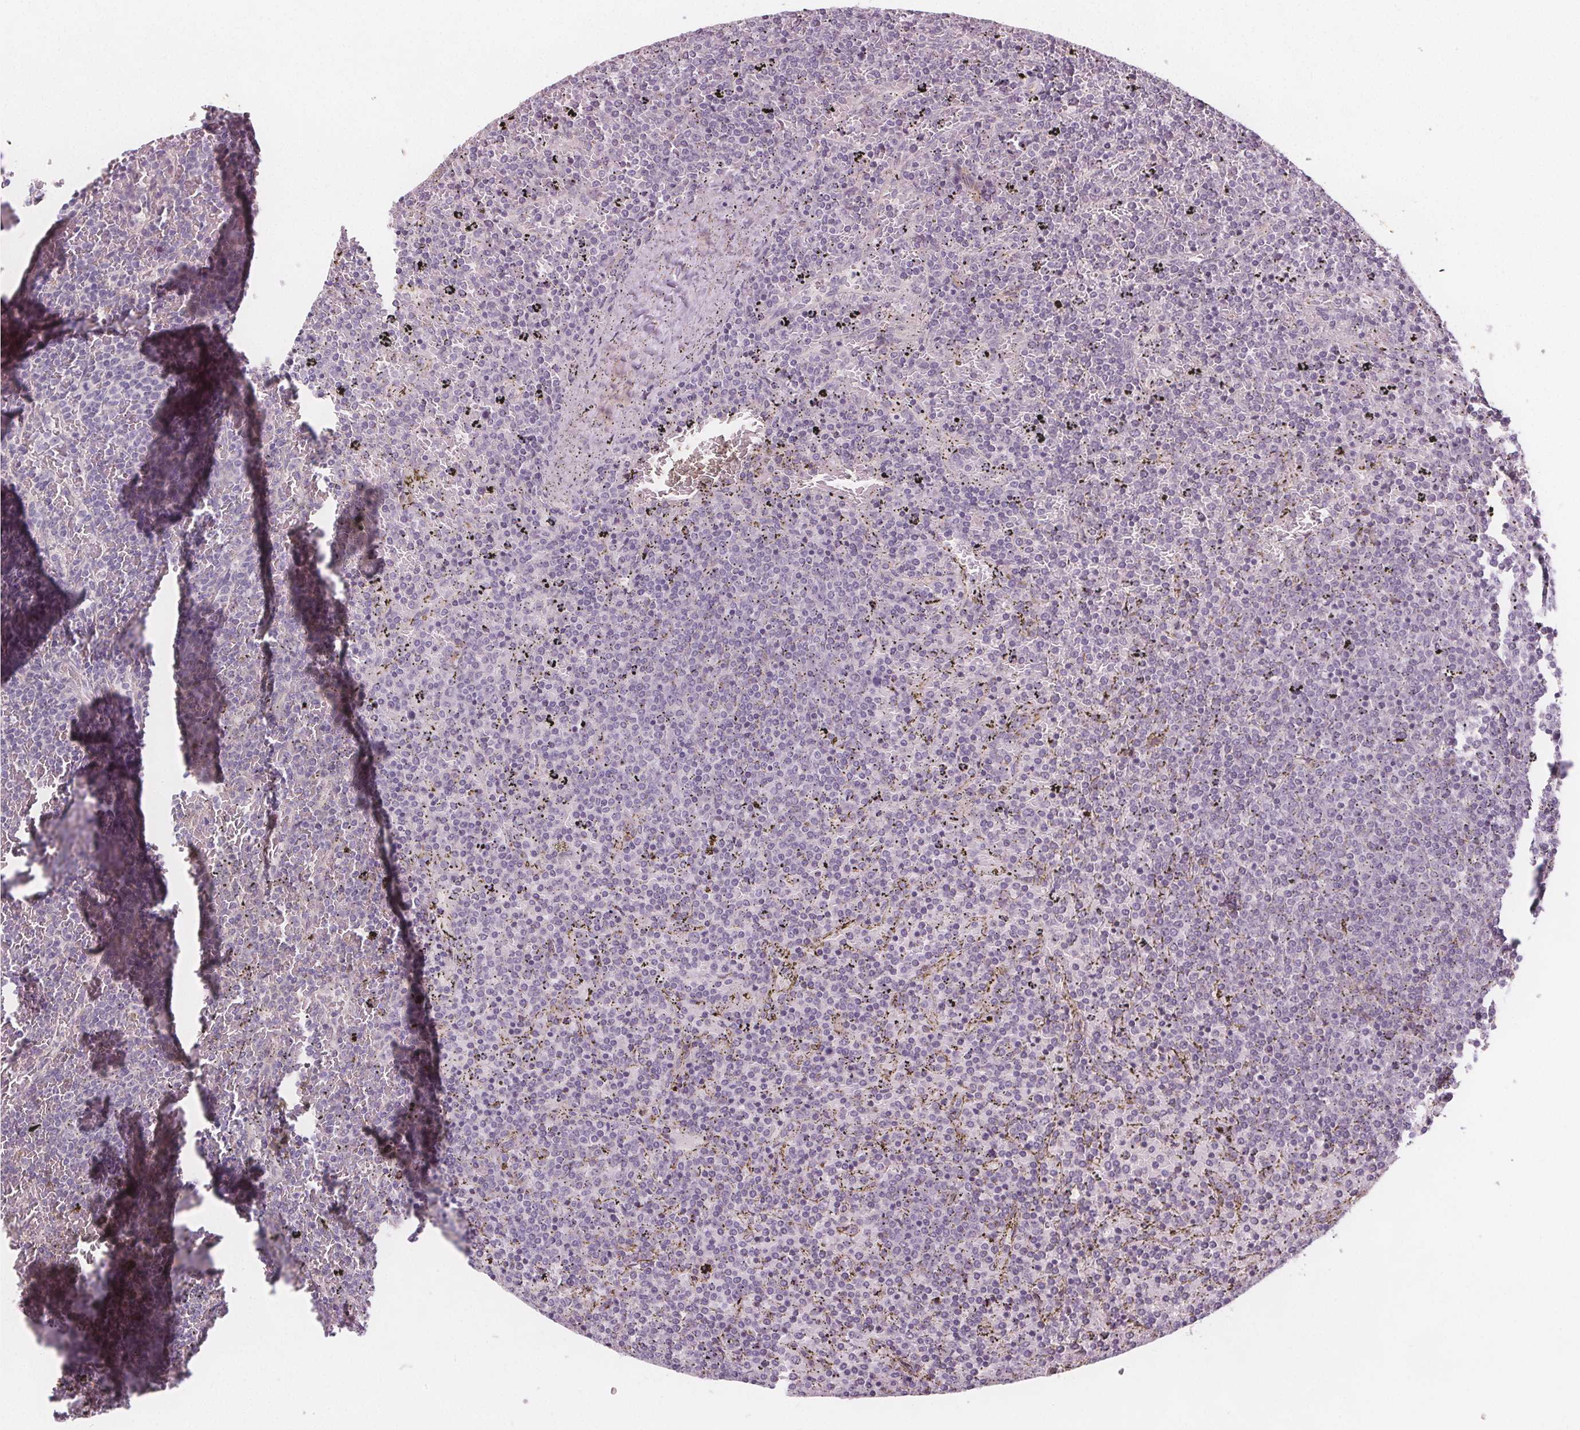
{"staining": {"intensity": "negative", "quantity": "none", "location": "none"}, "tissue": "lymphoma", "cell_type": "Tumor cells", "image_type": "cancer", "snomed": [{"axis": "morphology", "description": "Malignant lymphoma, non-Hodgkin's type, Low grade"}, {"axis": "topography", "description": "Spleen"}], "caption": "IHC image of neoplastic tissue: lymphoma stained with DAB (3,3'-diaminobenzidine) demonstrates no significant protein staining in tumor cells.", "gene": "VNN1", "patient": {"sex": "female", "age": 77}}